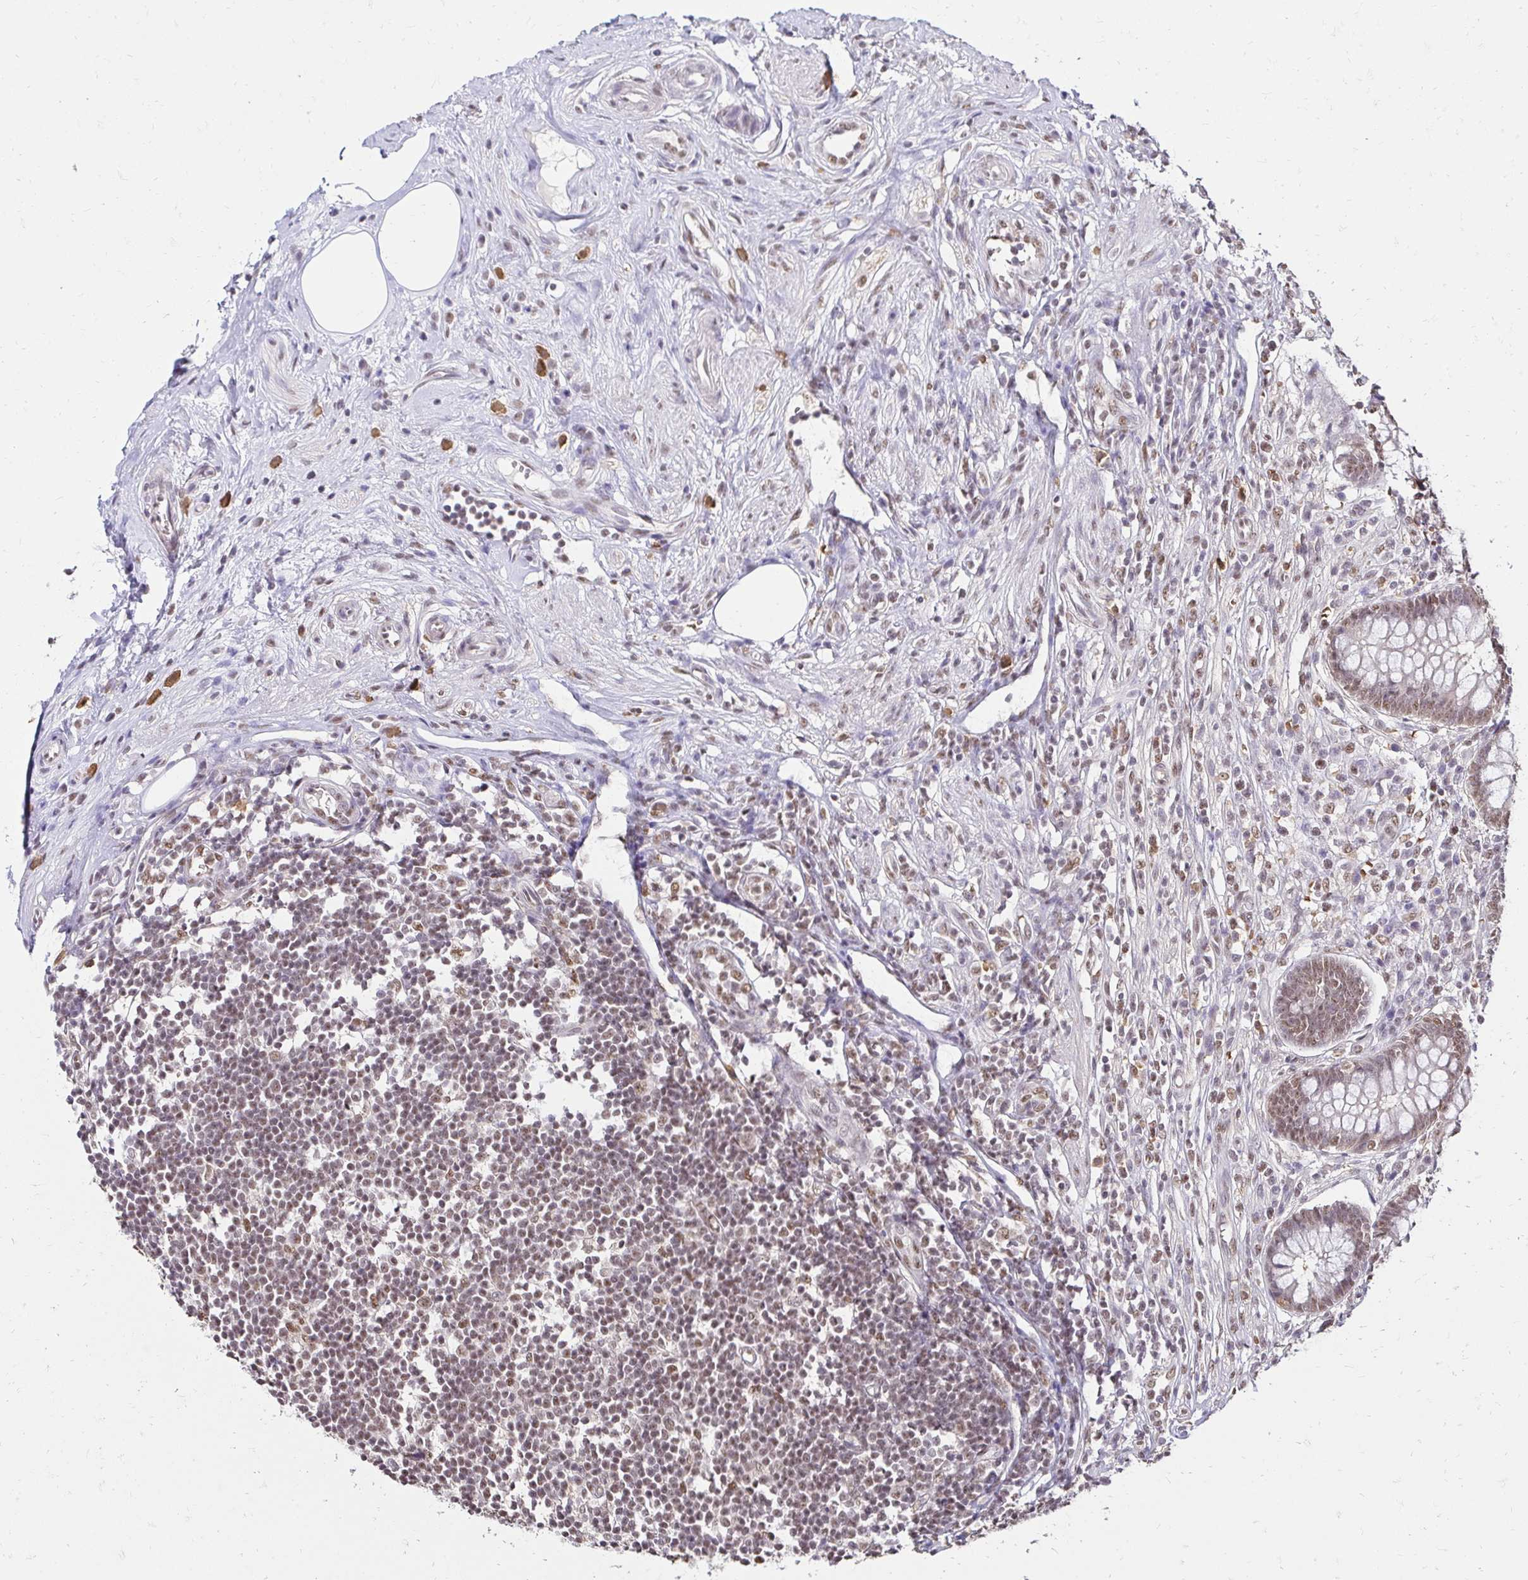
{"staining": {"intensity": "moderate", "quantity": ">75%", "location": "nuclear"}, "tissue": "appendix", "cell_type": "Glandular cells", "image_type": "normal", "snomed": [{"axis": "morphology", "description": "Normal tissue, NOS"}, {"axis": "topography", "description": "Appendix"}], "caption": "An immunohistochemistry (IHC) micrograph of normal tissue is shown. Protein staining in brown shows moderate nuclear positivity in appendix within glandular cells.", "gene": "RIMS4", "patient": {"sex": "female", "age": 56}}